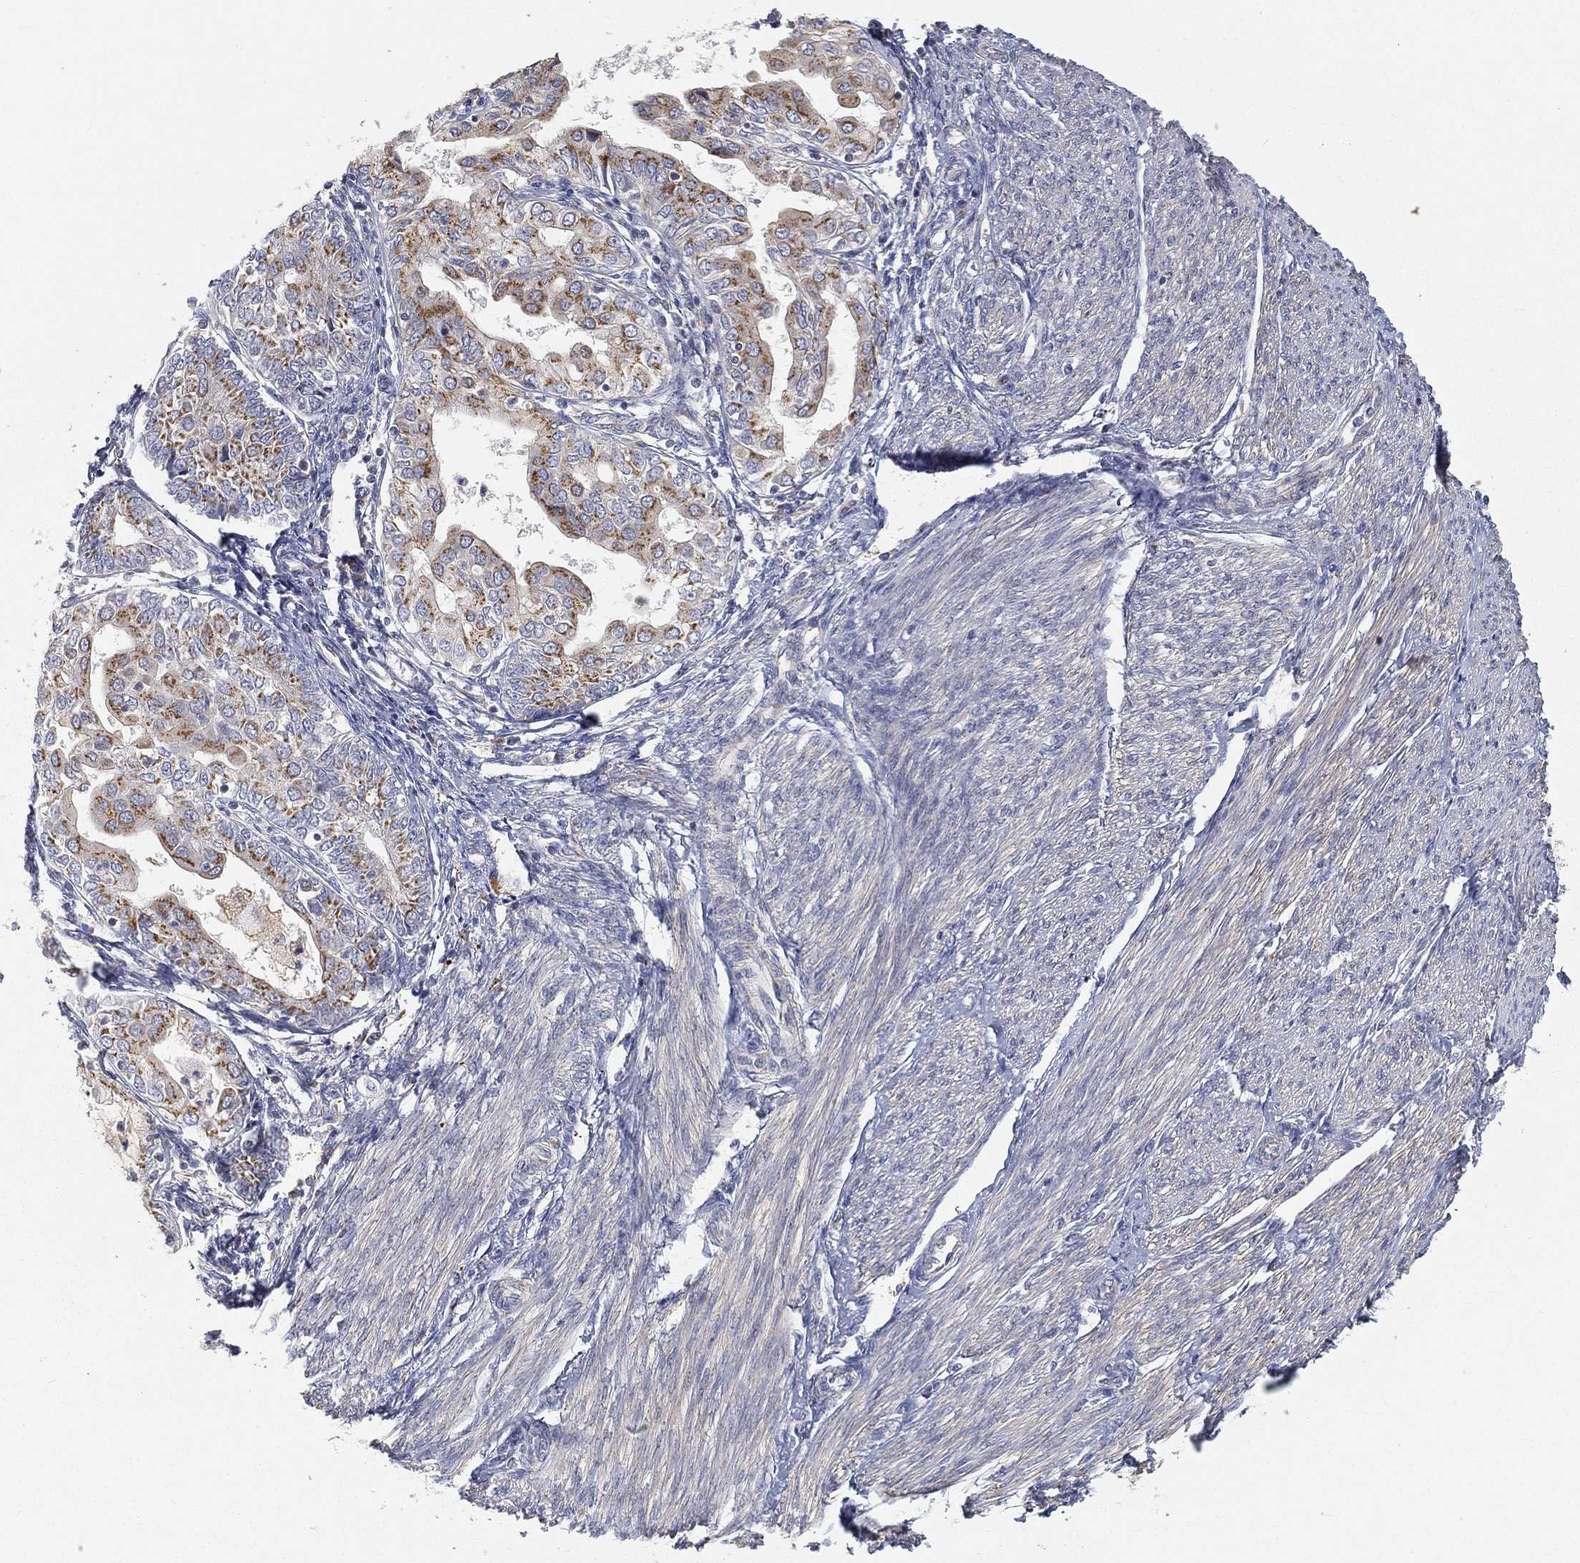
{"staining": {"intensity": "moderate", "quantity": ">75%", "location": "cytoplasmic/membranous"}, "tissue": "endometrial cancer", "cell_type": "Tumor cells", "image_type": "cancer", "snomed": [{"axis": "morphology", "description": "Adenocarcinoma, NOS"}, {"axis": "topography", "description": "Endometrium"}], "caption": "Immunohistochemical staining of human endometrial adenocarcinoma demonstrates moderate cytoplasmic/membranous protein positivity in approximately >75% of tumor cells.", "gene": "CTSL", "patient": {"sex": "female", "age": 68}}